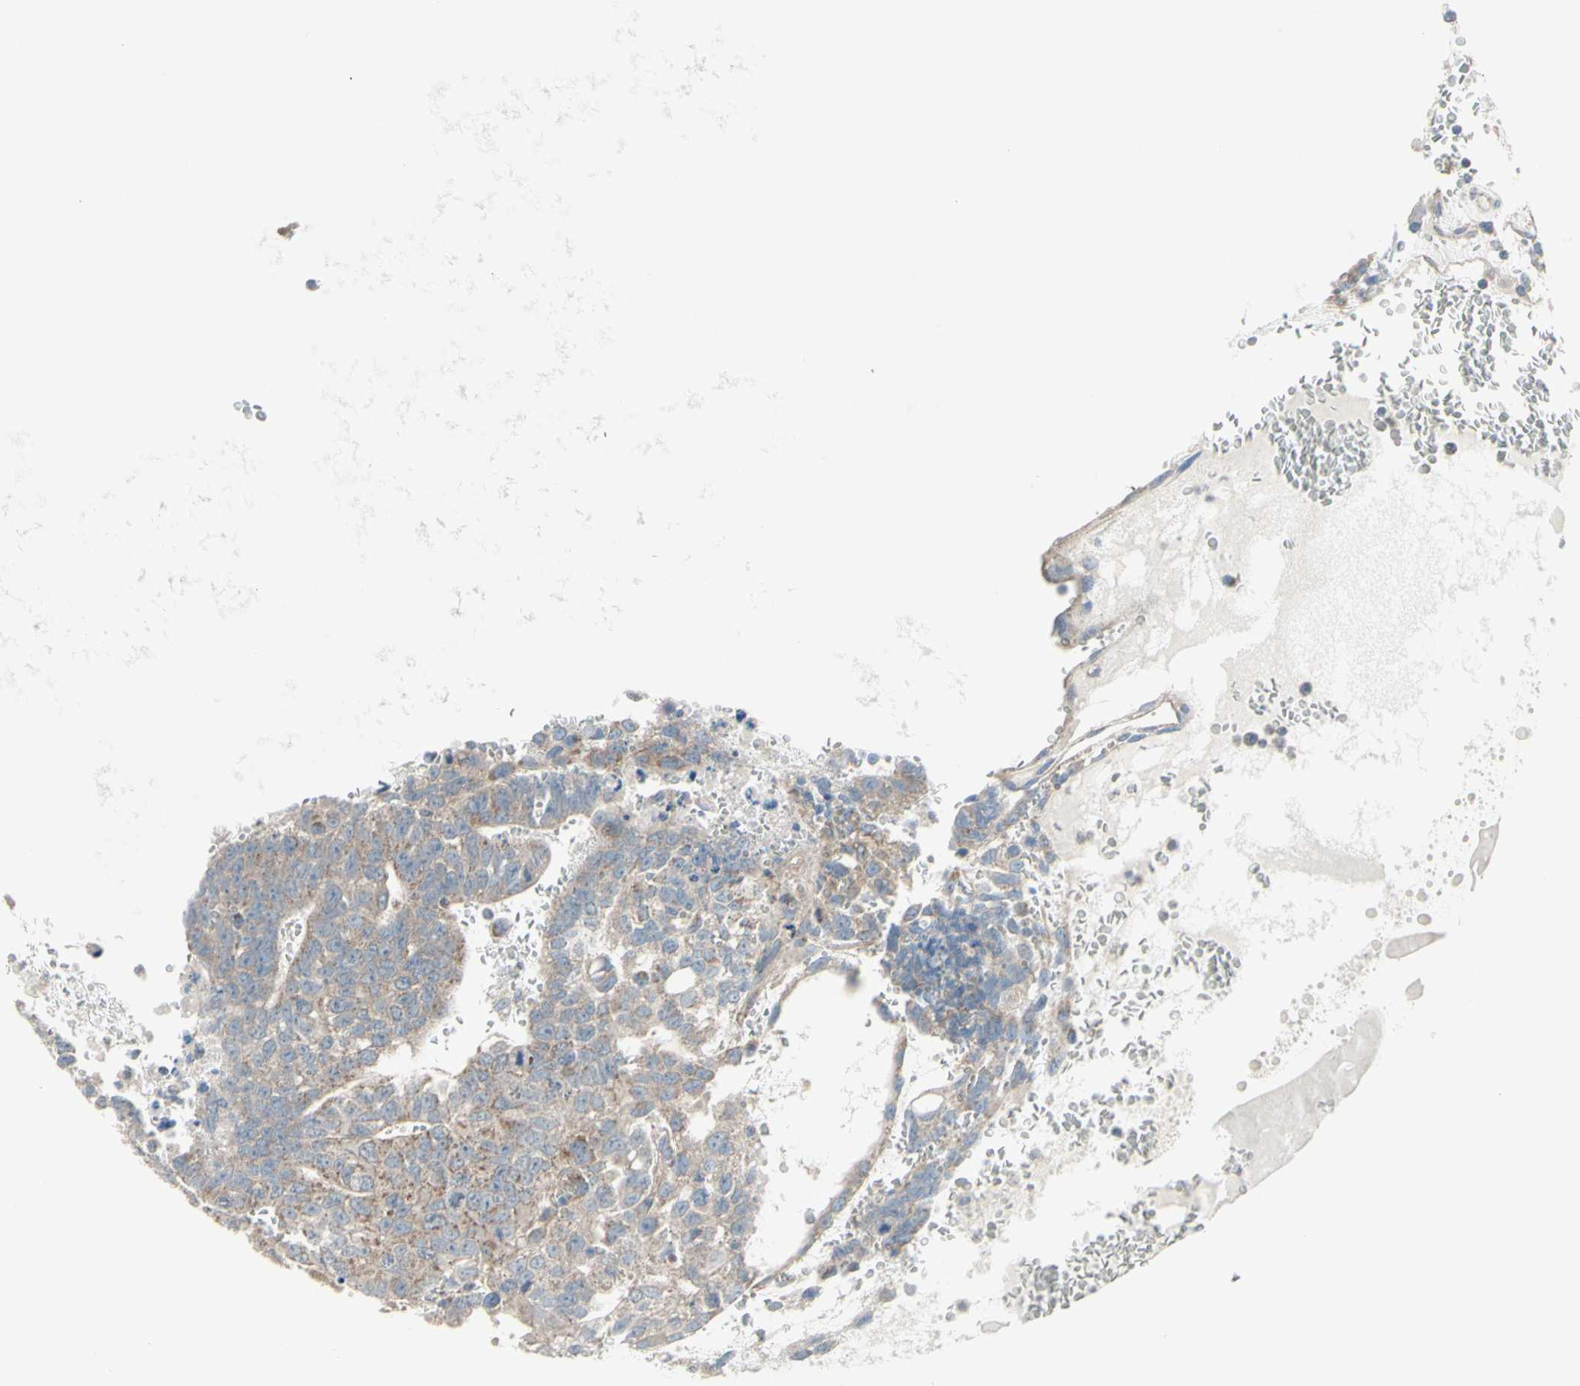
{"staining": {"intensity": "weak", "quantity": "25%-75%", "location": "cytoplasmic/membranous"}, "tissue": "testis cancer", "cell_type": "Tumor cells", "image_type": "cancer", "snomed": [{"axis": "morphology", "description": "Seminoma, NOS"}, {"axis": "morphology", "description": "Carcinoma, Embryonal, NOS"}, {"axis": "topography", "description": "Testis"}], "caption": "This is a micrograph of immunohistochemistry (IHC) staining of testis cancer, which shows weak positivity in the cytoplasmic/membranous of tumor cells.", "gene": "FAM171B", "patient": {"sex": "male", "age": 52}}